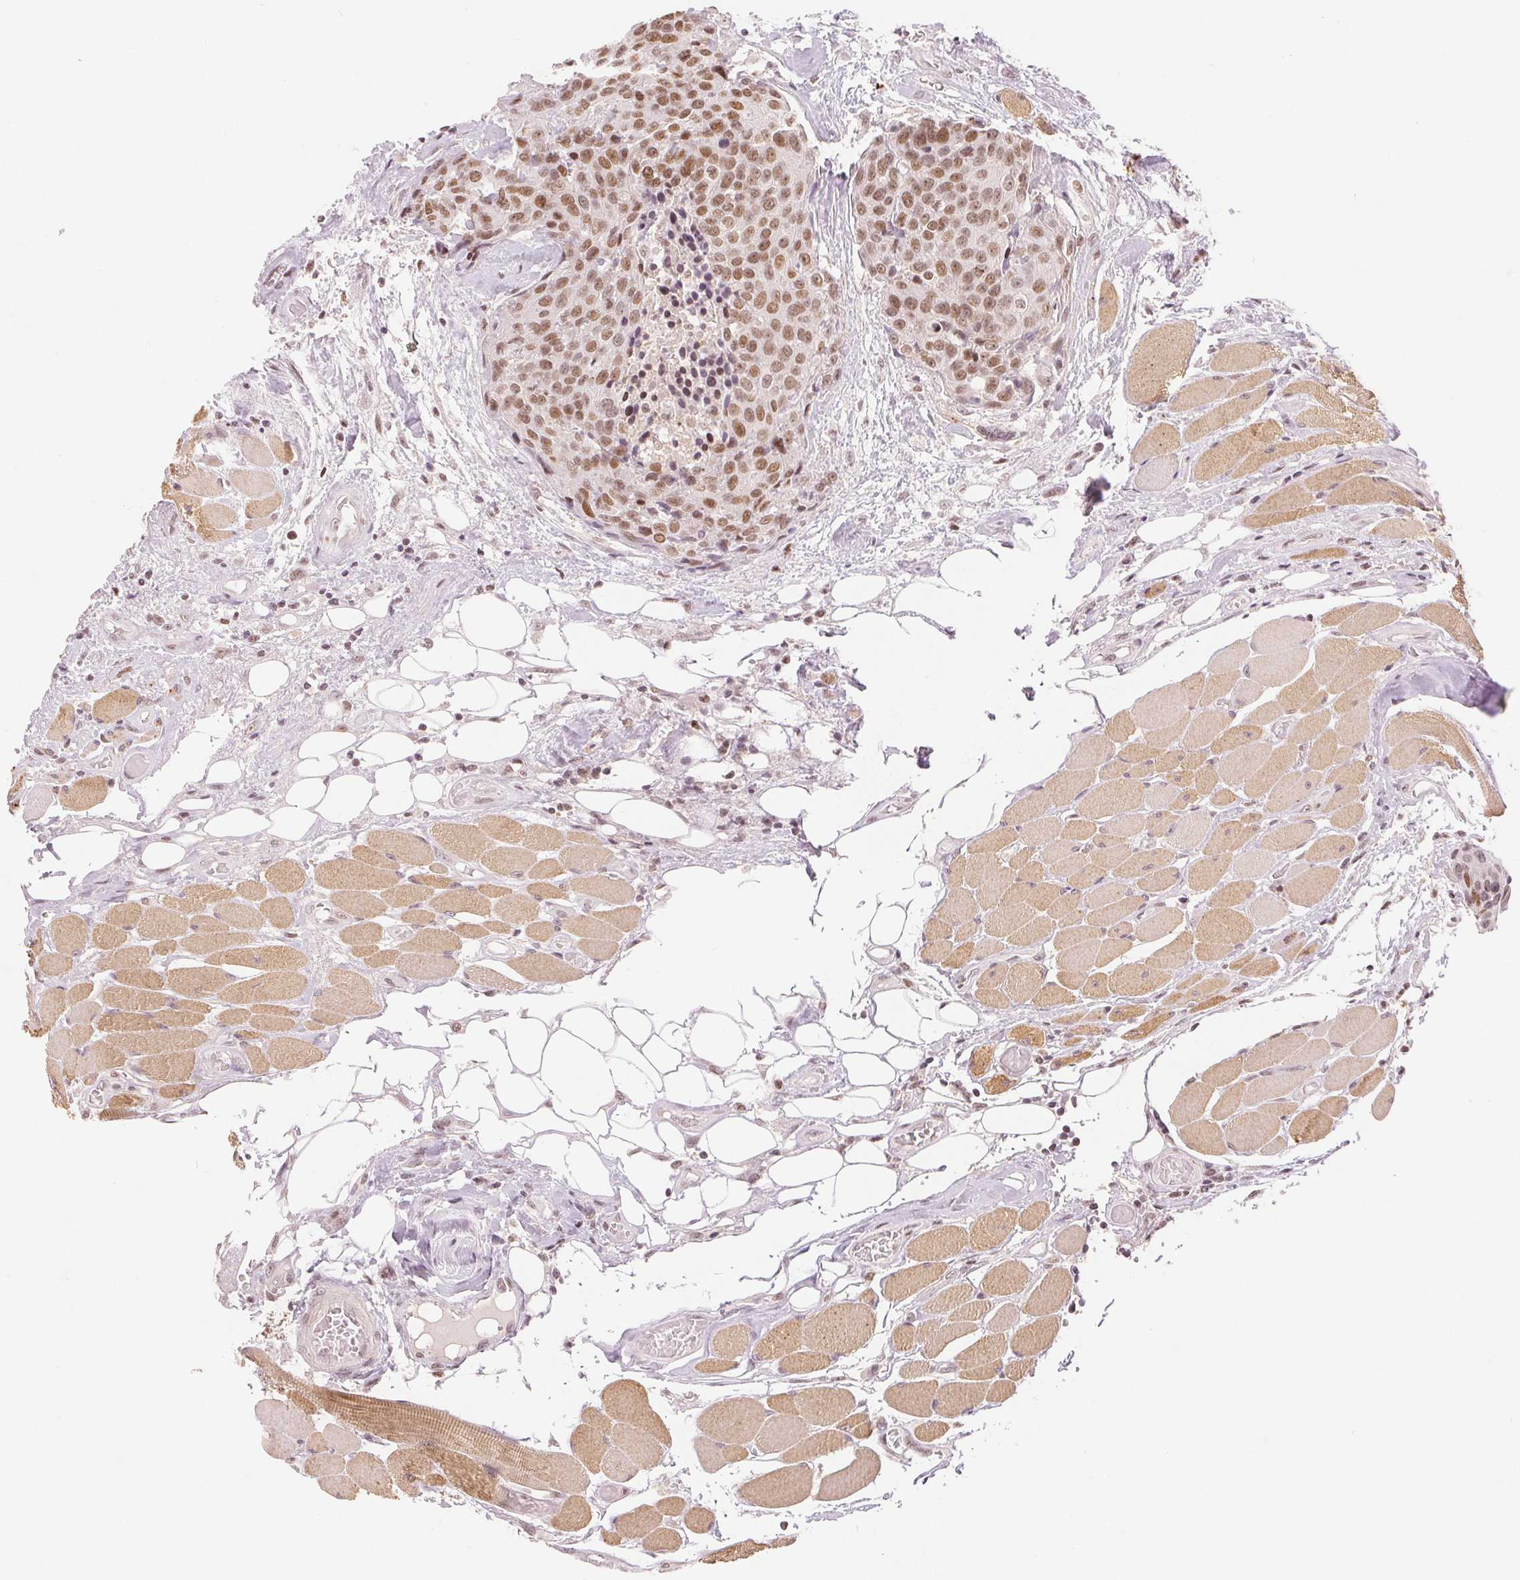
{"staining": {"intensity": "moderate", "quantity": ">75%", "location": "nuclear"}, "tissue": "head and neck cancer", "cell_type": "Tumor cells", "image_type": "cancer", "snomed": [{"axis": "morphology", "description": "Squamous cell carcinoma, NOS"}, {"axis": "topography", "description": "Oral tissue"}, {"axis": "topography", "description": "Head-Neck"}], "caption": "Protein staining of squamous cell carcinoma (head and neck) tissue reveals moderate nuclear staining in about >75% of tumor cells.", "gene": "DEK", "patient": {"sex": "male", "age": 64}}